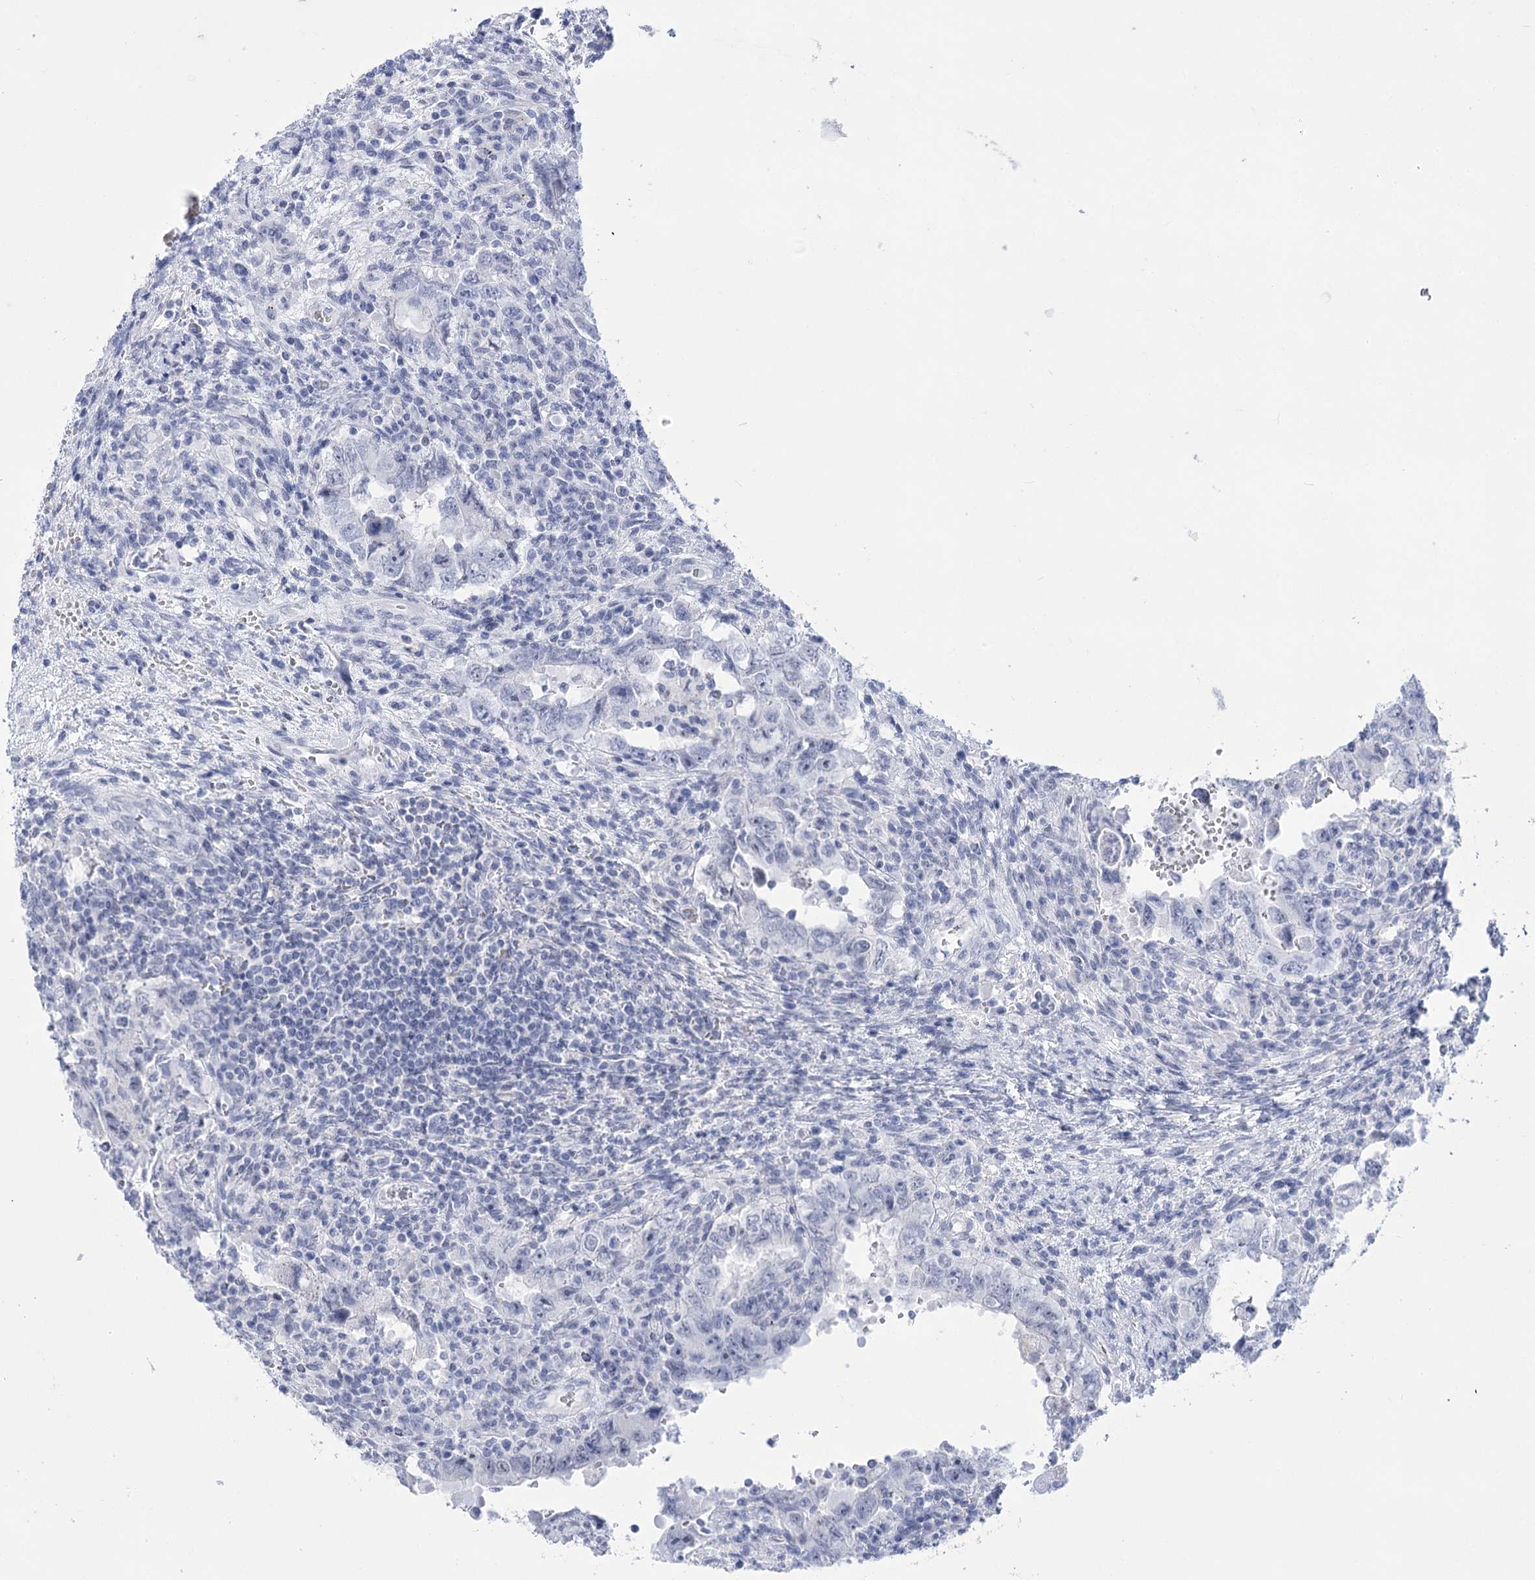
{"staining": {"intensity": "negative", "quantity": "none", "location": "none"}, "tissue": "testis cancer", "cell_type": "Tumor cells", "image_type": "cancer", "snomed": [{"axis": "morphology", "description": "Carcinoma, Embryonal, NOS"}, {"axis": "topography", "description": "Testis"}], "caption": "Testis cancer (embryonal carcinoma) was stained to show a protein in brown. There is no significant staining in tumor cells. (DAB IHC with hematoxylin counter stain).", "gene": "HORMAD1", "patient": {"sex": "male", "age": 26}}